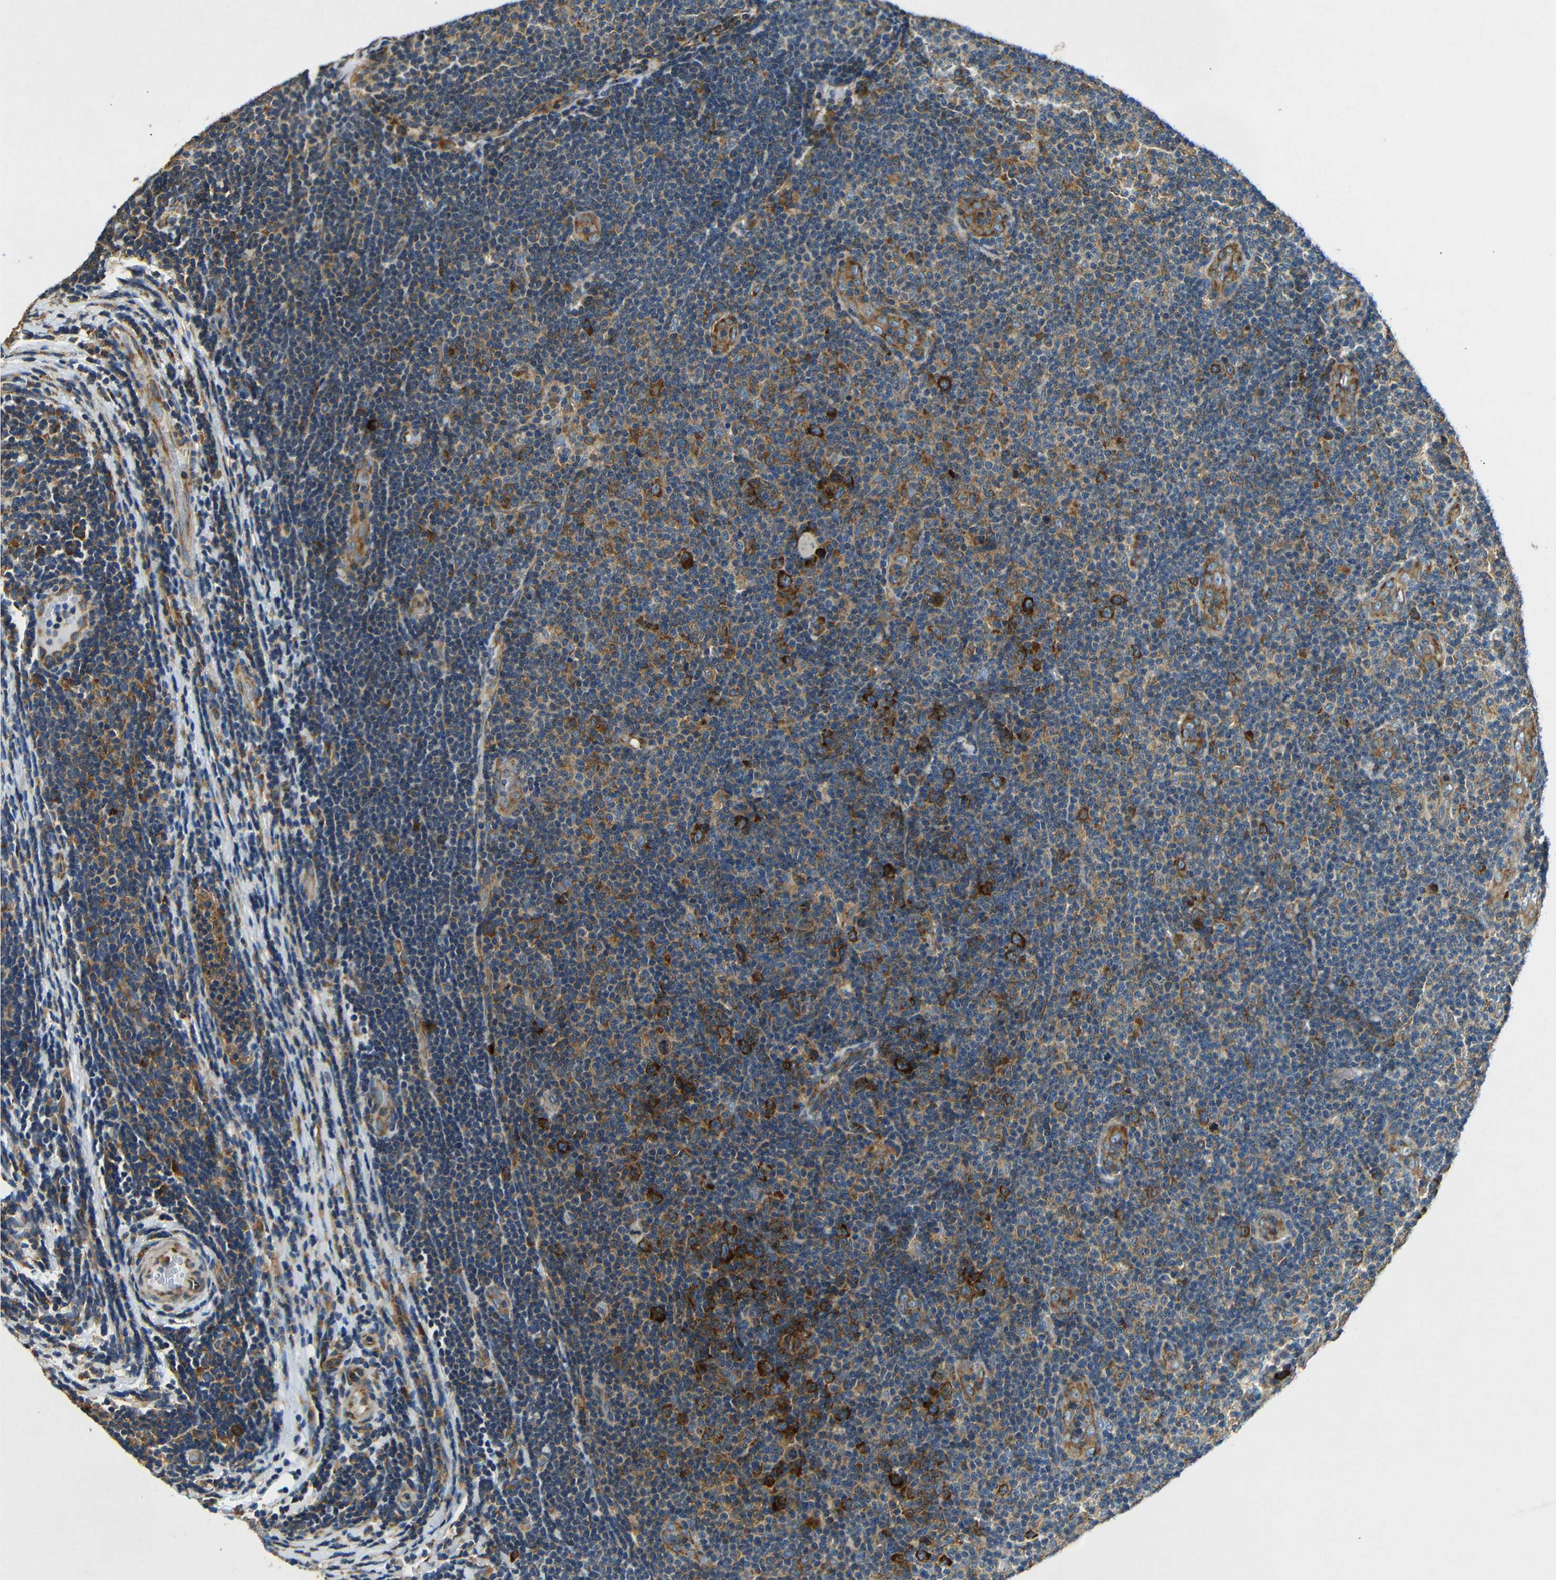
{"staining": {"intensity": "strong", "quantity": "25%-75%", "location": "cytoplasmic/membranous"}, "tissue": "lymphoma", "cell_type": "Tumor cells", "image_type": "cancer", "snomed": [{"axis": "morphology", "description": "Malignant lymphoma, non-Hodgkin's type, Low grade"}, {"axis": "topography", "description": "Lymph node"}], "caption": "Low-grade malignant lymphoma, non-Hodgkin's type stained for a protein (brown) shows strong cytoplasmic/membranous positive positivity in approximately 25%-75% of tumor cells.", "gene": "BTF3", "patient": {"sex": "male", "age": 83}}